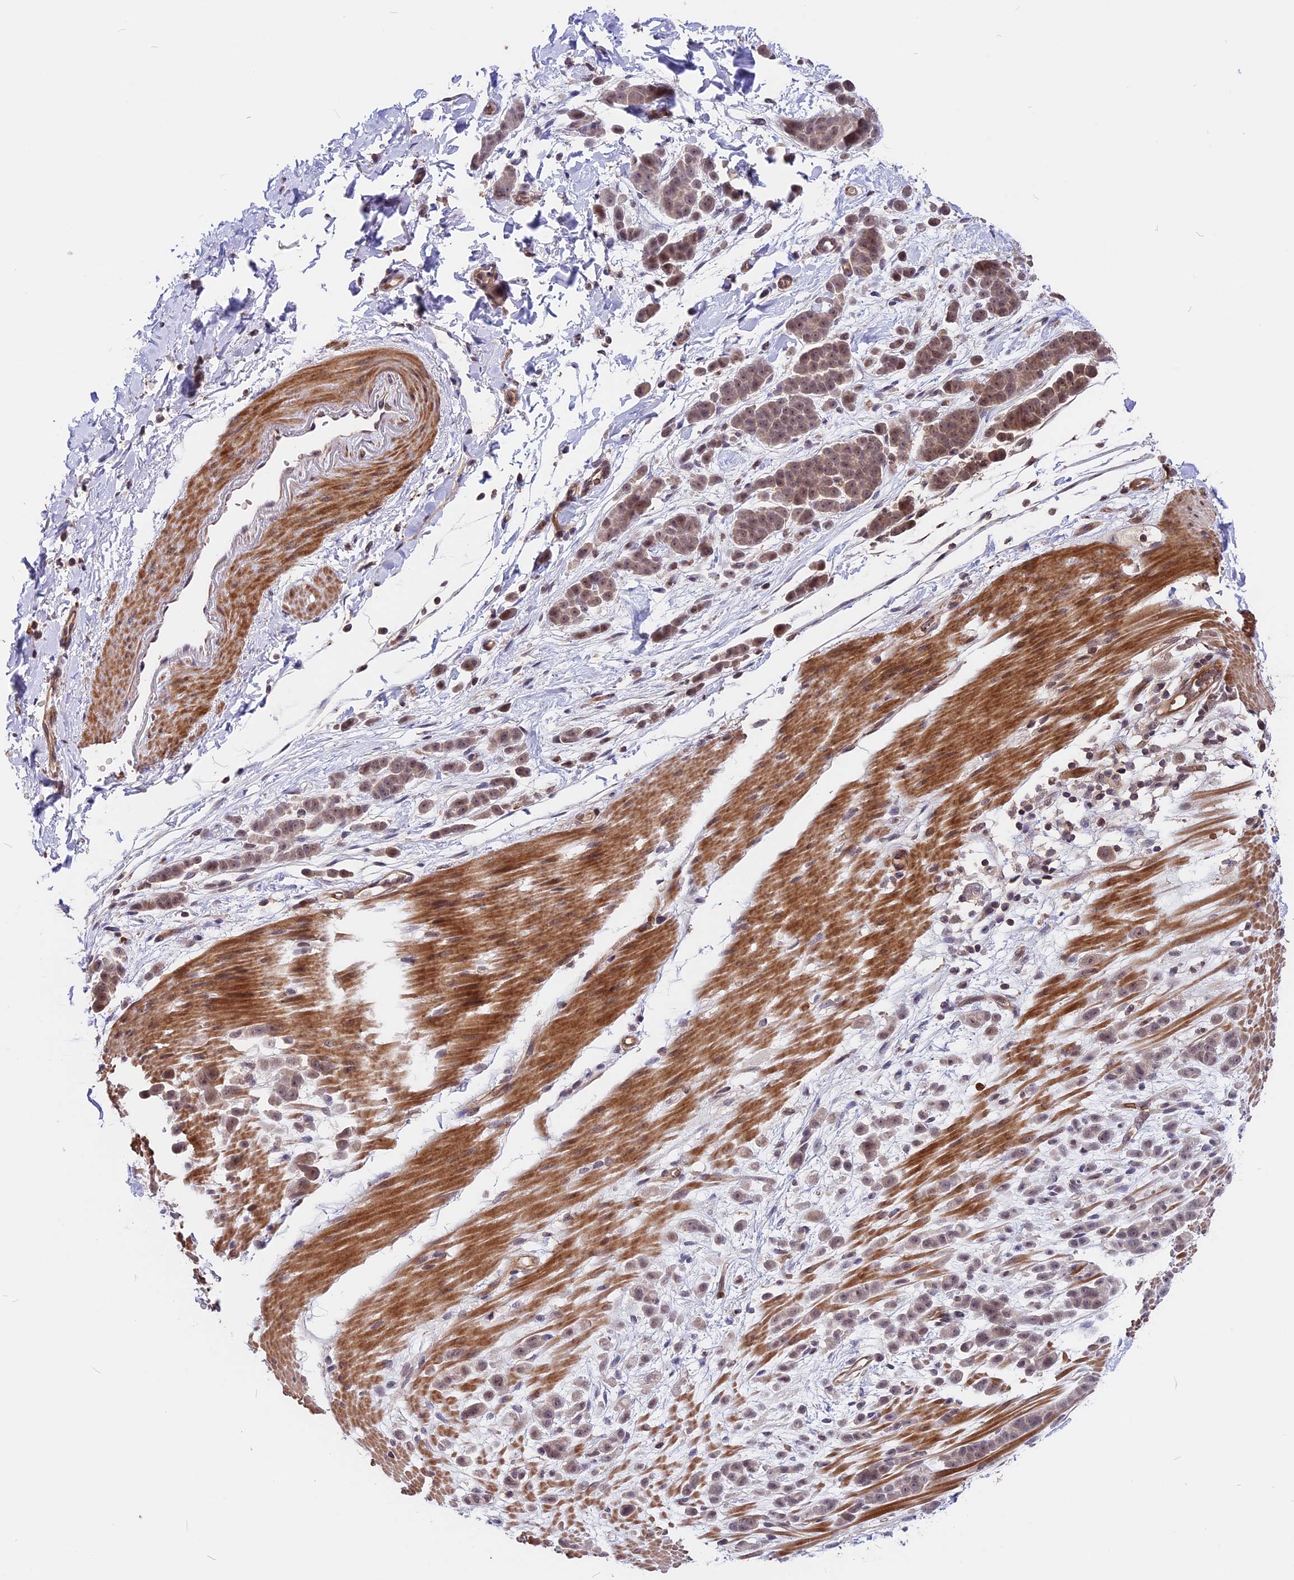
{"staining": {"intensity": "weak", "quantity": ">75%", "location": "nuclear"}, "tissue": "pancreatic cancer", "cell_type": "Tumor cells", "image_type": "cancer", "snomed": [{"axis": "morphology", "description": "Normal tissue, NOS"}, {"axis": "morphology", "description": "Adenocarcinoma, NOS"}, {"axis": "topography", "description": "Pancreas"}], "caption": "Weak nuclear staining is appreciated in about >75% of tumor cells in pancreatic adenocarcinoma.", "gene": "ZC3H10", "patient": {"sex": "female", "age": 64}}